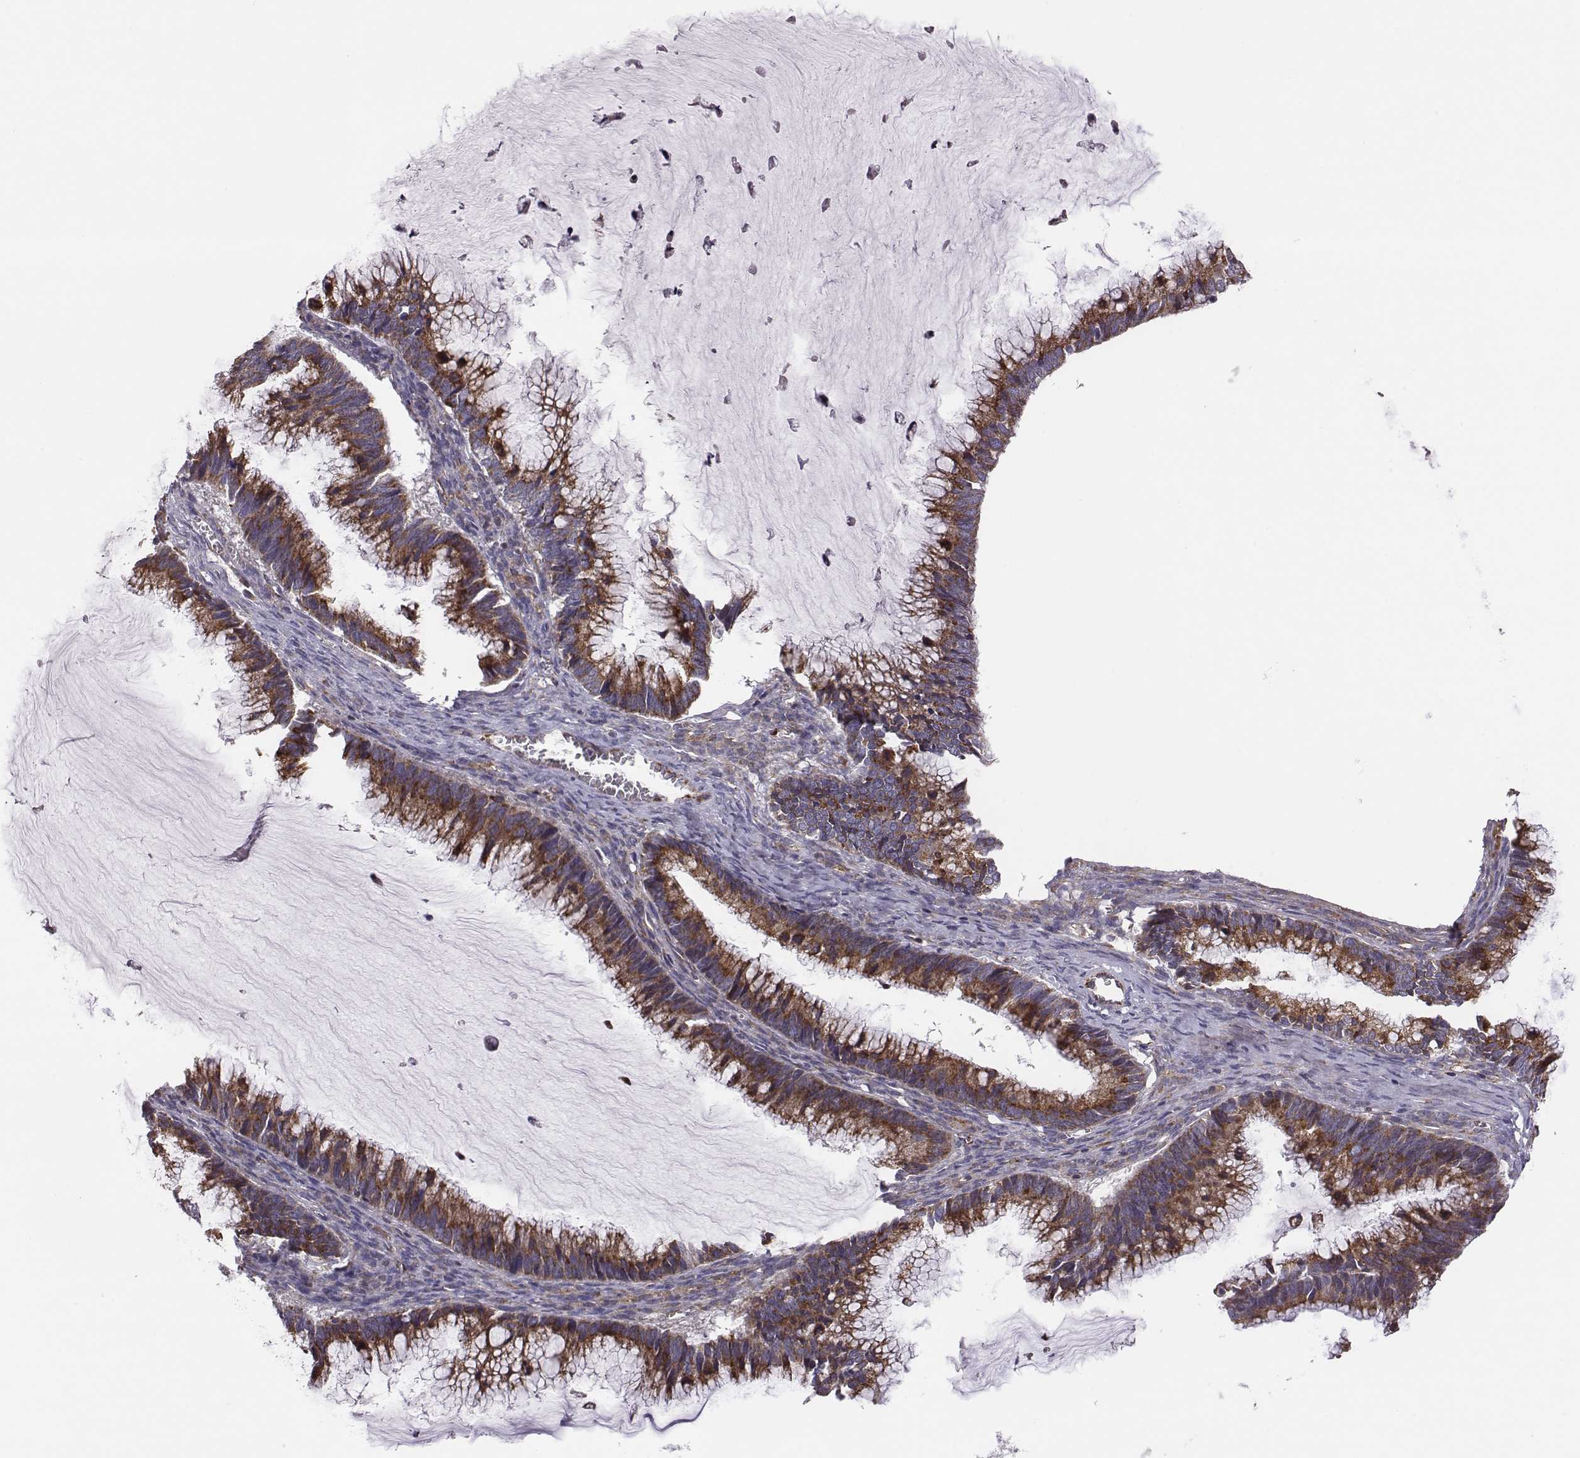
{"staining": {"intensity": "strong", "quantity": ">75%", "location": "cytoplasmic/membranous"}, "tissue": "ovarian cancer", "cell_type": "Tumor cells", "image_type": "cancer", "snomed": [{"axis": "morphology", "description": "Cystadenocarcinoma, mucinous, NOS"}, {"axis": "topography", "description": "Ovary"}], "caption": "DAB immunohistochemical staining of ovarian cancer displays strong cytoplasmic/membranous protein positivity in about >75% of tumor cells.", "gene": "SELENOI", "patient": {"sex": "female", "age": 38}}